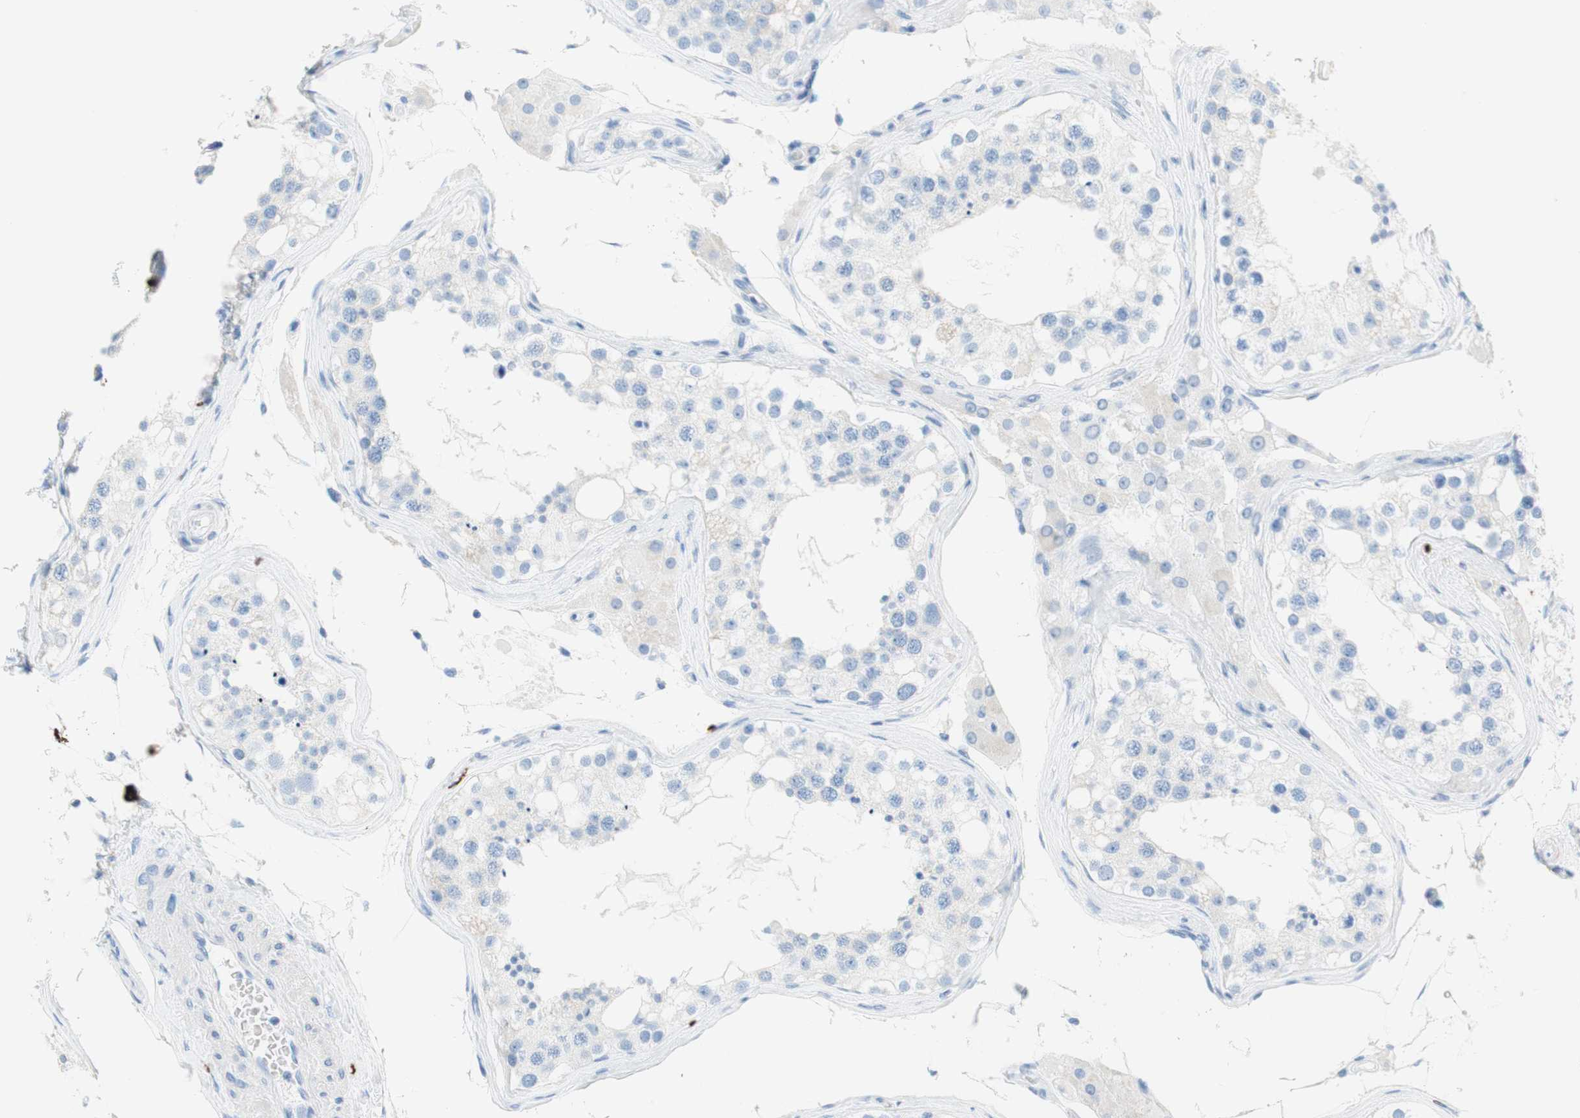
{"staining": {"intensity": "negative", "quantity": "none", "location": "none"}, "tissue": "testis", "cell_type": "Cells in seminiferous ducts", "image_type": "normal", "snomed": [{"axis": "morphology", "description": "Normal tissue, NOS"}, {"axis": "topography", "description": "Testis"}], "caption": "A histopathology image of human testis is negative for staining in cells in seminiferous ducts. (Immunohistochemistry, brightfield microscopy, high magnification).", "gene": "CEACAM1", "patient": {"sex": "male", "age": 68}}